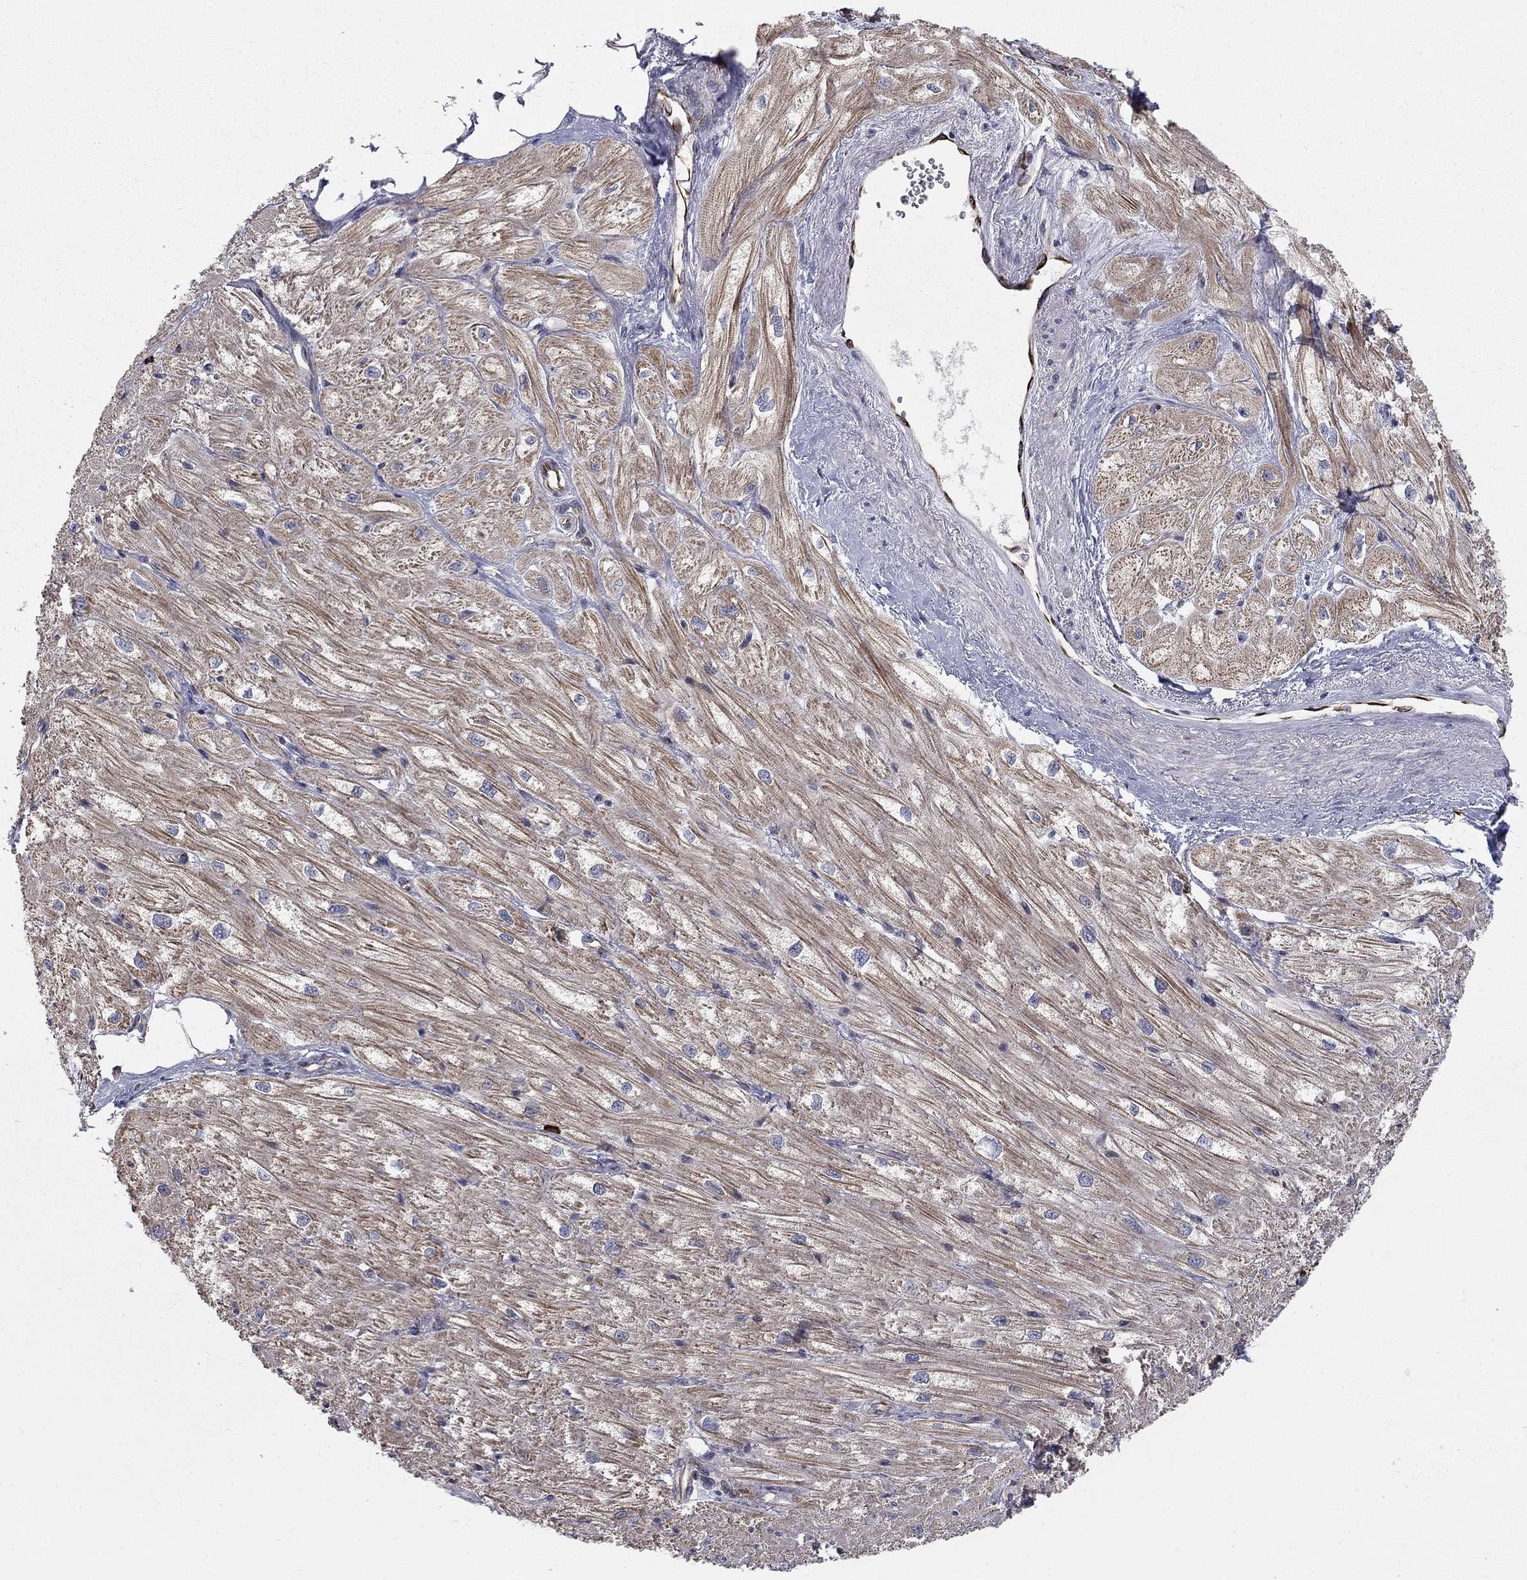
{"staining": {"intensity": "weak", "quantity": "25%-75%", "location": "cytoplasmic/membranous"}, "tissue": "heart muscle", "cell_type": "Cardiomyocytes", "image_type": "normal", "snomed": [{"axis": "morphology", "description": "Normal tissue, NOS"}, {"axis": "topography", "description": "Heart"}], "caption": "DAB immunohistochemical staining of unremarkable heart muscle displays weak cytoplasmic/membranous protein staining in about 25%-75% of cardiomyocytes.", "gene": "MSRA", "patient": {"sex": "male", "age": 57}}